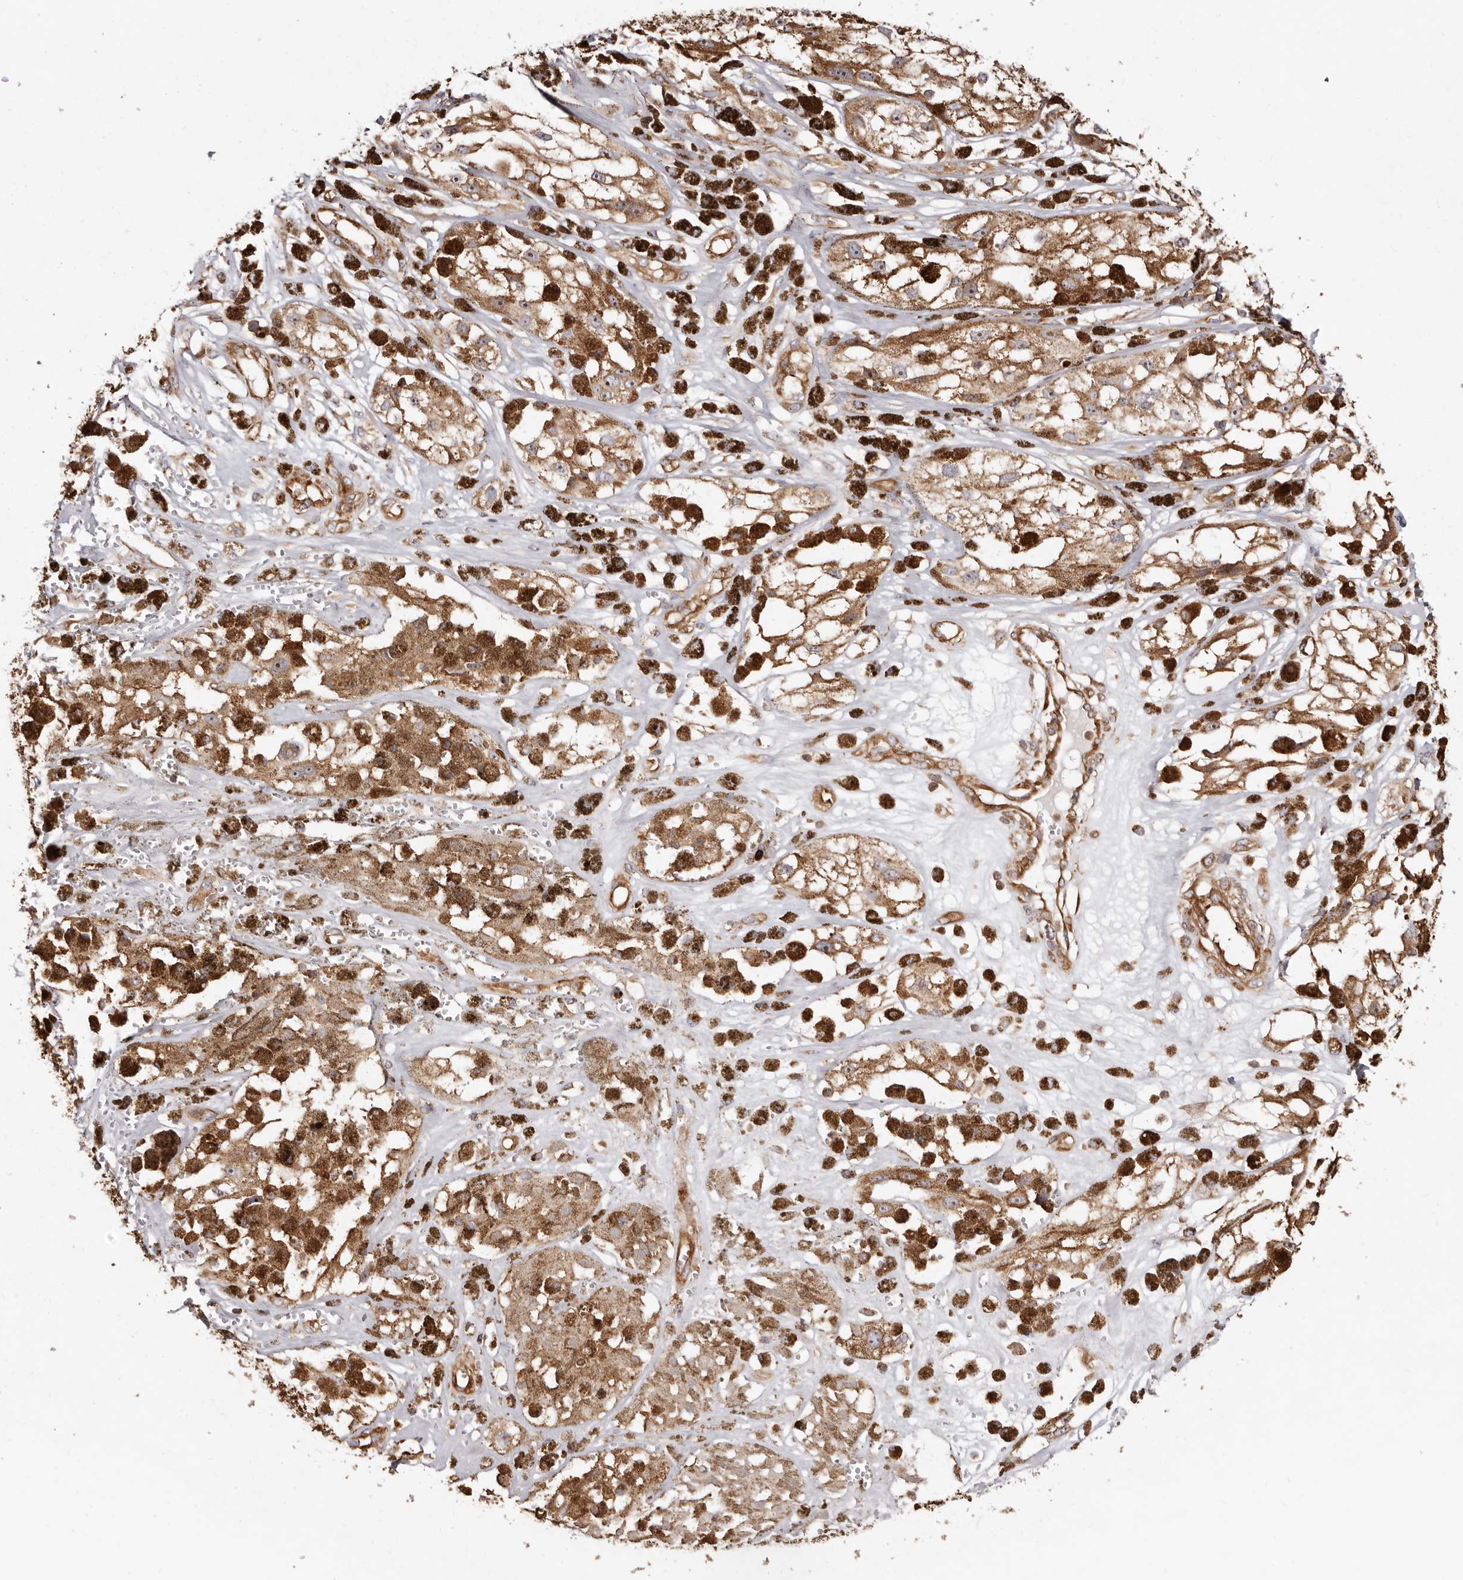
{"staining": {"intensity": "moderate", "quantity": ">75%", "location": "cytoplasmic/membranous,nuclear"}, "tissue": "melanoma", "cell_type": "Tumor cells", "image_type": "cancer", "snomed": [{"axis": "morphology", "description": "Malignant melanoma, NOS"}, {"axis": "topography", "description": "Skin"}], "caption": "Malignant melanoma was stained to show a protein in brown. There is medium levels of moderate cytoplasmic/membranous and nuclear expression in about >75% of tumor cells.", "gene": "RPS6", "patient": {"sex": "male", "age": 88}}